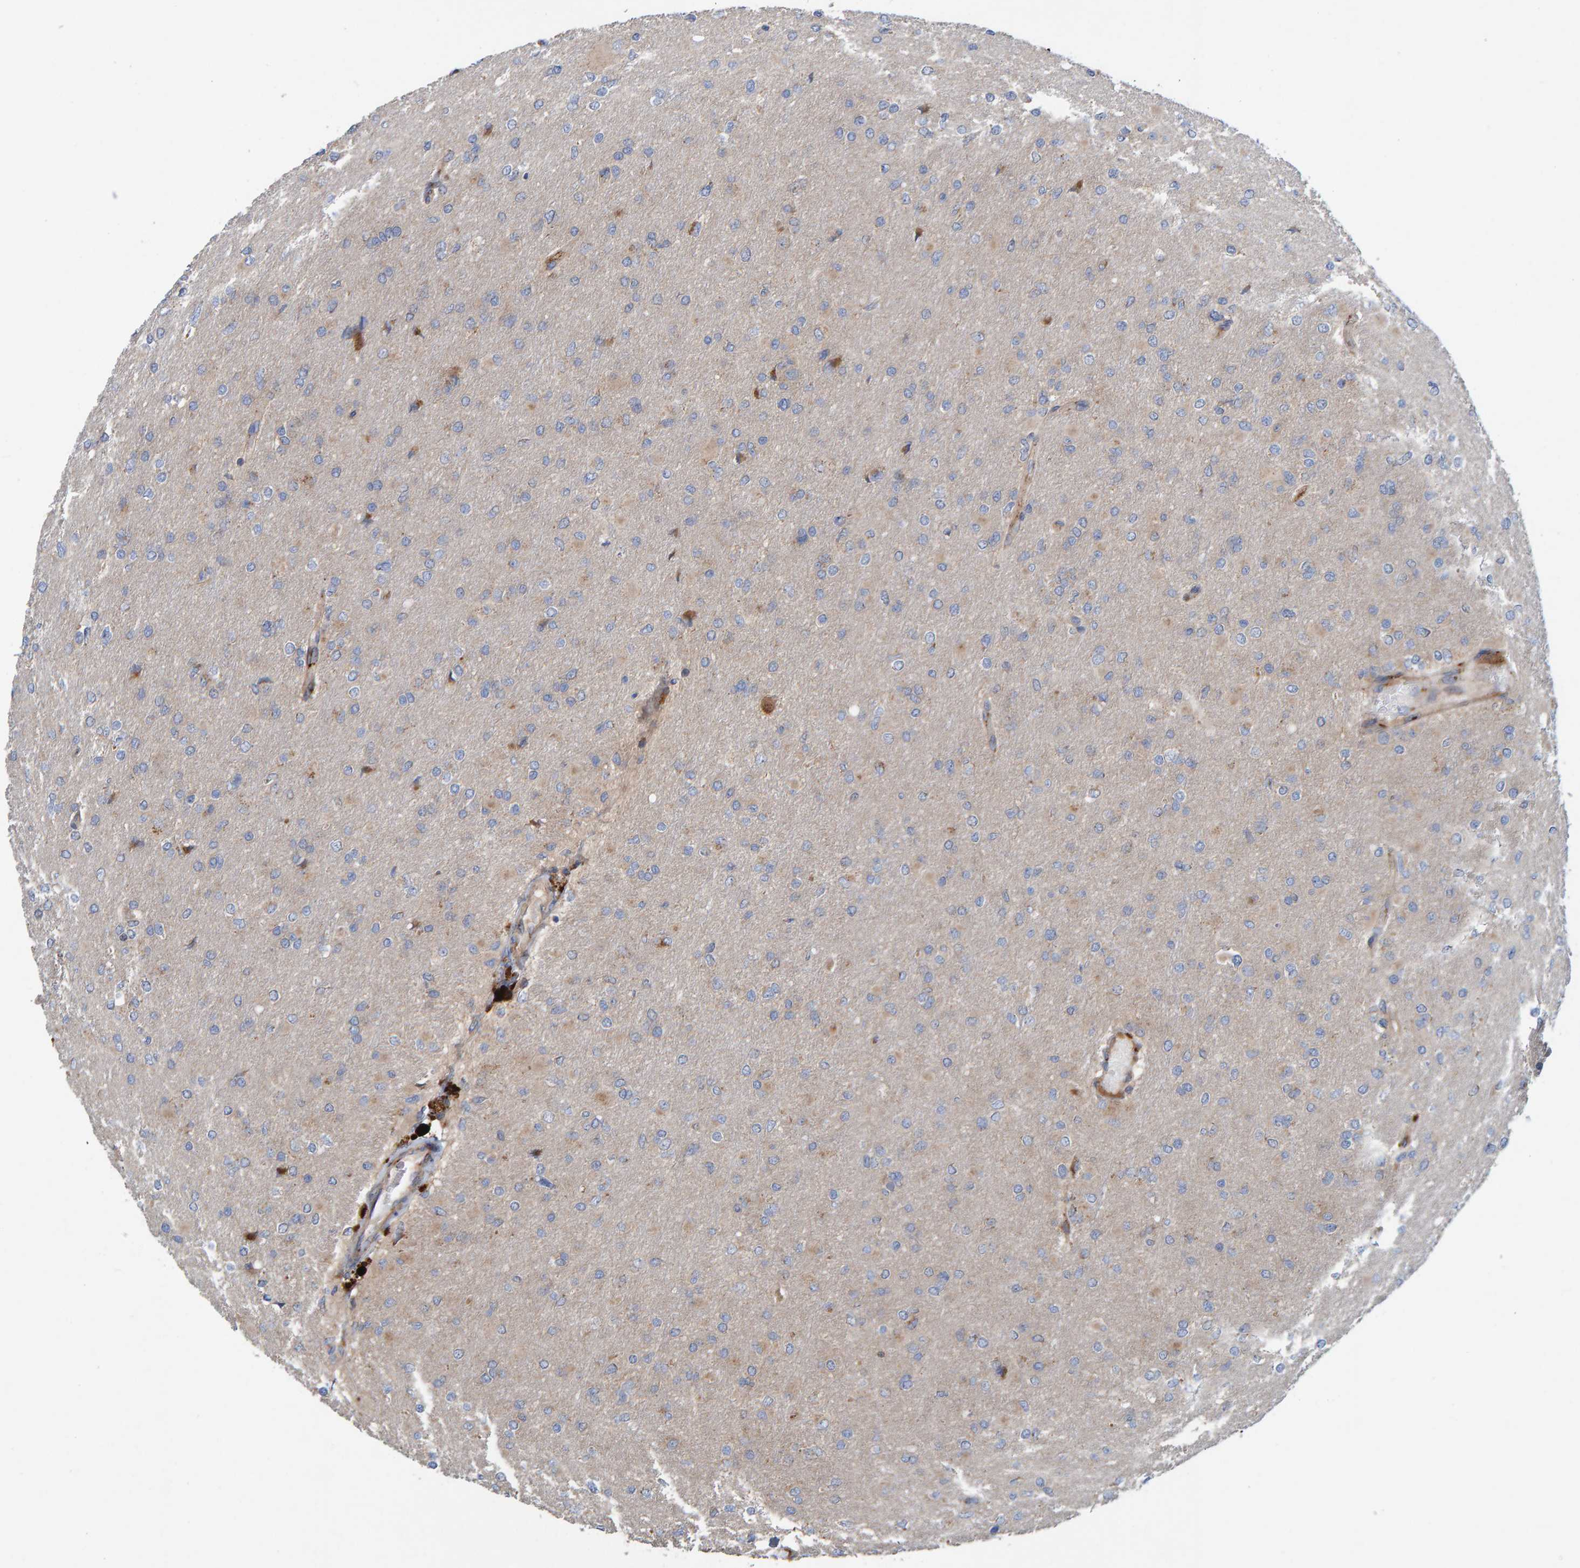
{"staining": {"intensity": "moderate", "quantity": "<25%", "location": "cytoplasmic/membranous"}, "tissue": "glioma", "cell_type": "Tumor cells", "image_type": "cancer", "snomed": [{"axis": "morphology", "description": "Glioma, malignant, High grade"}, {"axis": "topography", "description": "Cerebral cortex"}], "caption": "Protein expression analysis of human glioma reveals moderate cytoplasmic/membranous expression in about <25% of tumor cells. (brown staining indicates protein expression, while blue staining denotes nuclei).", "gene": "KIAA0753", "patient": {"sex": "female", "age": 36}}